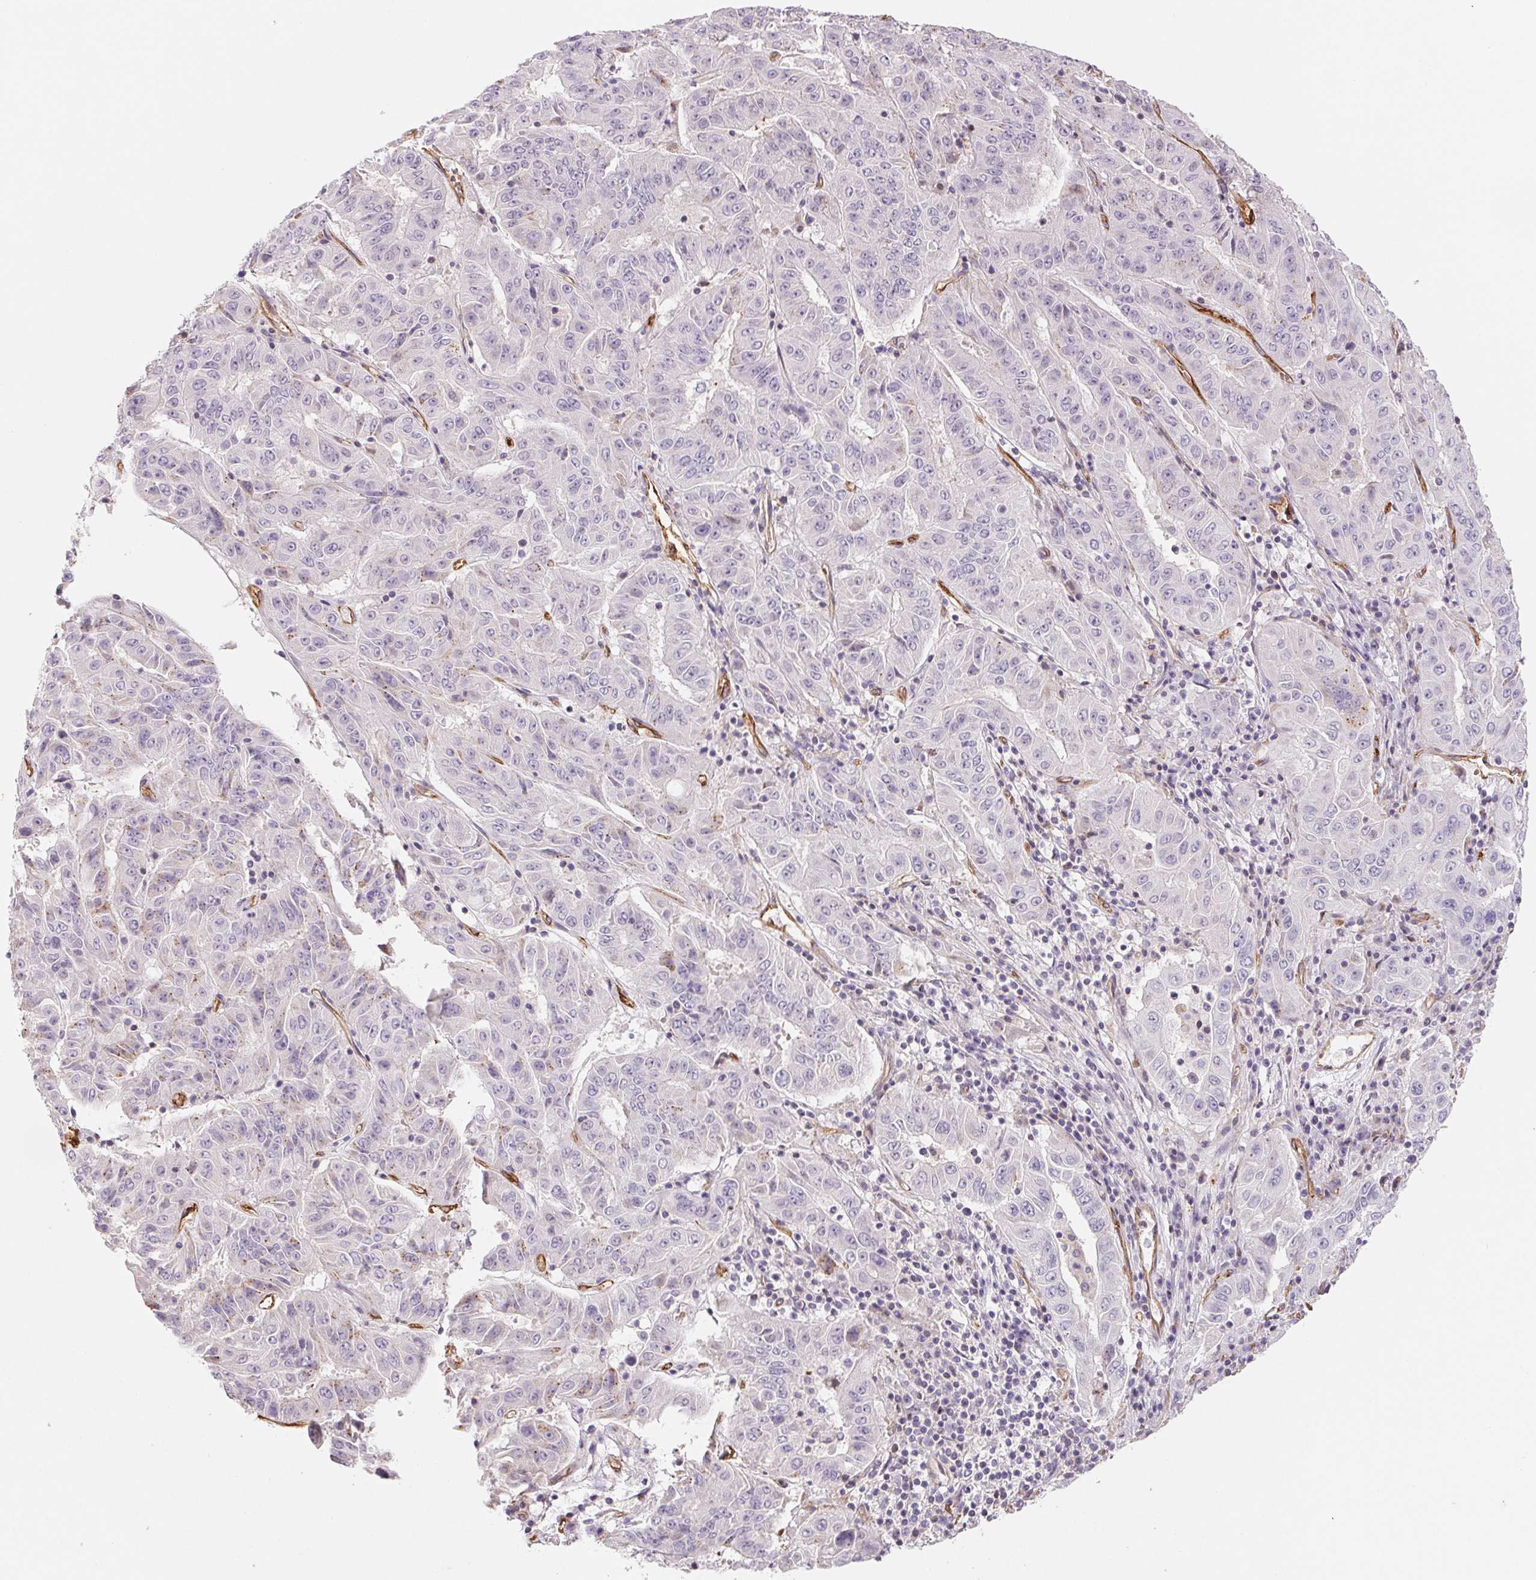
{"staining": {"intensity": "negative", "quantity": "none", "location": "none"}, "tissue": "pancreatic cancer", "cell_type": "Tumor cells", "image_type": "cancer", "snomed": [{"axis": "morphology", "description": "Adenocarcinoma, NOS"}, {"axis": "topography", "description": "Pancreas"}], "caption": "Tumor cells are negative for brown protein staining in pancreatic cancer (adenocarcinoma).", "gene": "ANKRD13B", "patient": {"sex": "male", "age": 63}}